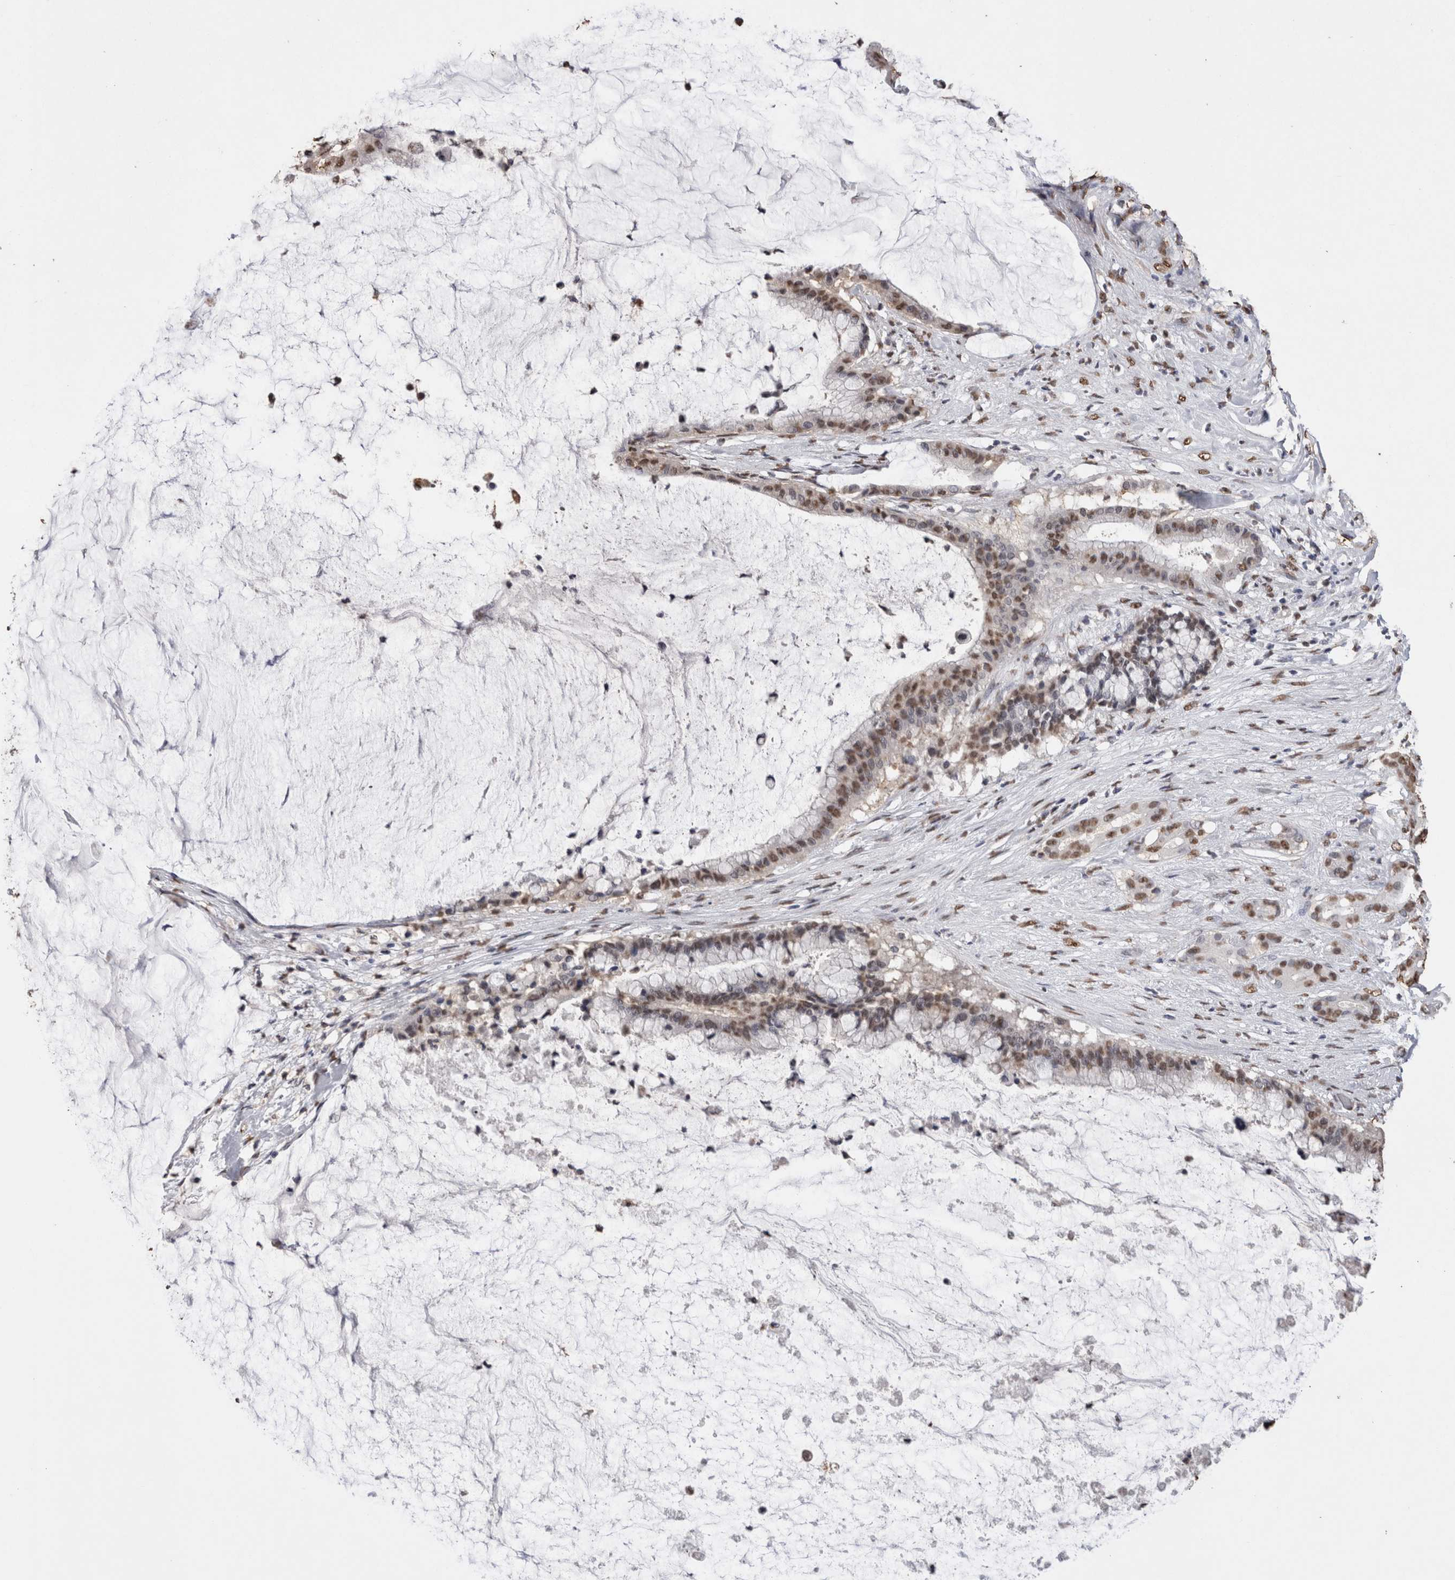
{"staining": {"intensity": "strong", "quantity": ">75%", "location": "nuclear"}, "tissue": "pancreatic cancer", "cell_type": "Tumor cells", "image_type": "cancer", "snomed": [{"axis": "morphology", "description": "Adenocarcinoma, NOS"}, {"axis": "topography", "description": "Pancreas"}], "caption": "A high amount of strong nuclear expression is identified in approximately >75% of tumor cells in pancreatic cancer tissue.", "gene": "NTHL1", "patient": {"sex": "male", "age": 41}}